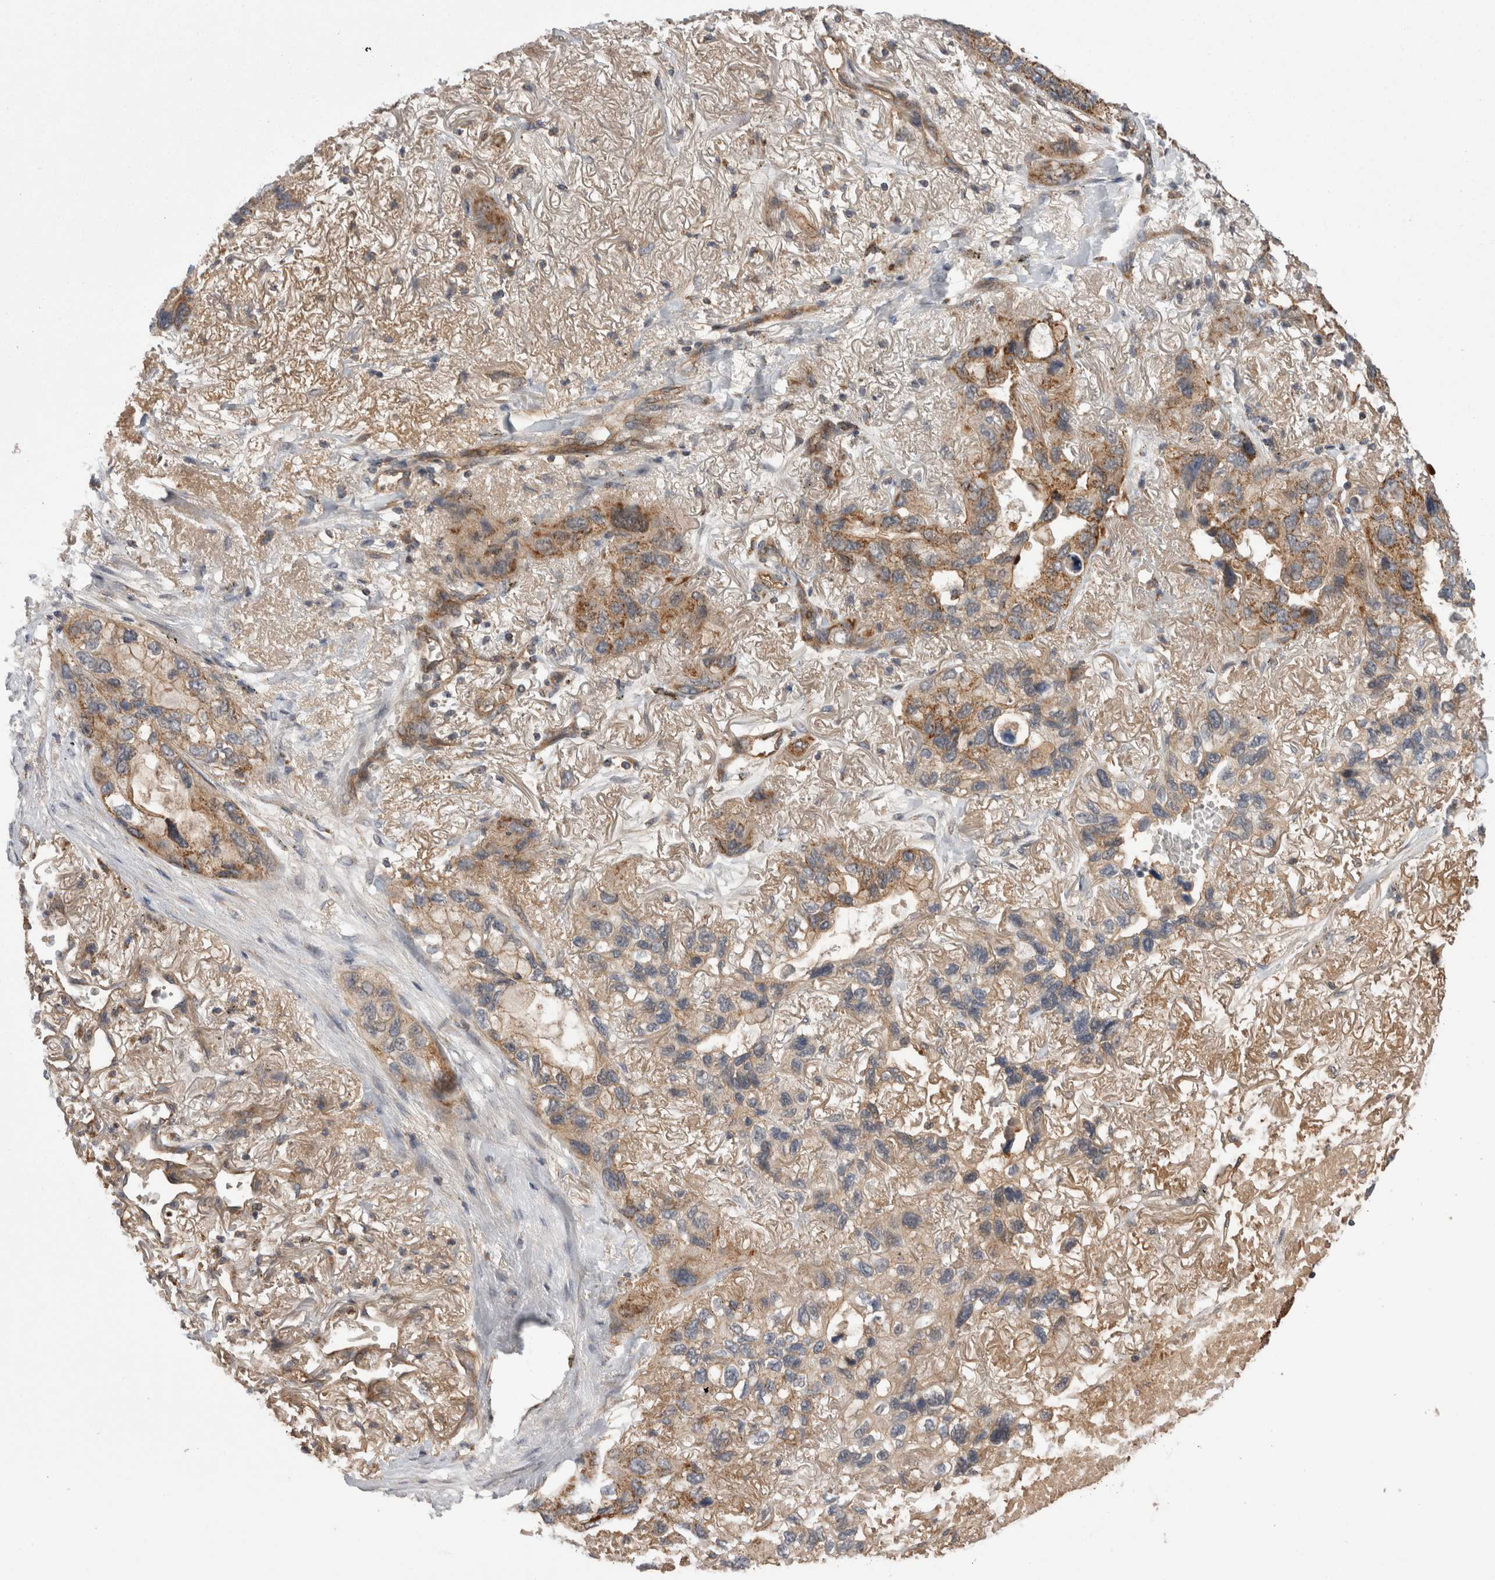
{"staining": {"intensity": "moderate", "quantity": "25%-75%", "location": "cytoplasmic/membranous"}, "tissue": "lung cancer", "cell_type": "Tumor cells", "image_type": "cancer", "snomed": [{"axis": "morphology", "description": "Squamous cell carcinoma, NOS"}, {"axis": "topography", "description": "Lung"}], "caption": "Tumor cells reveal medium levels of moderate cytoplasmic/membranous staining in about 25%-75% of cells in lung cancer.", "gene": "DARS2", "patient": {"sex": "female", "age": 73}}